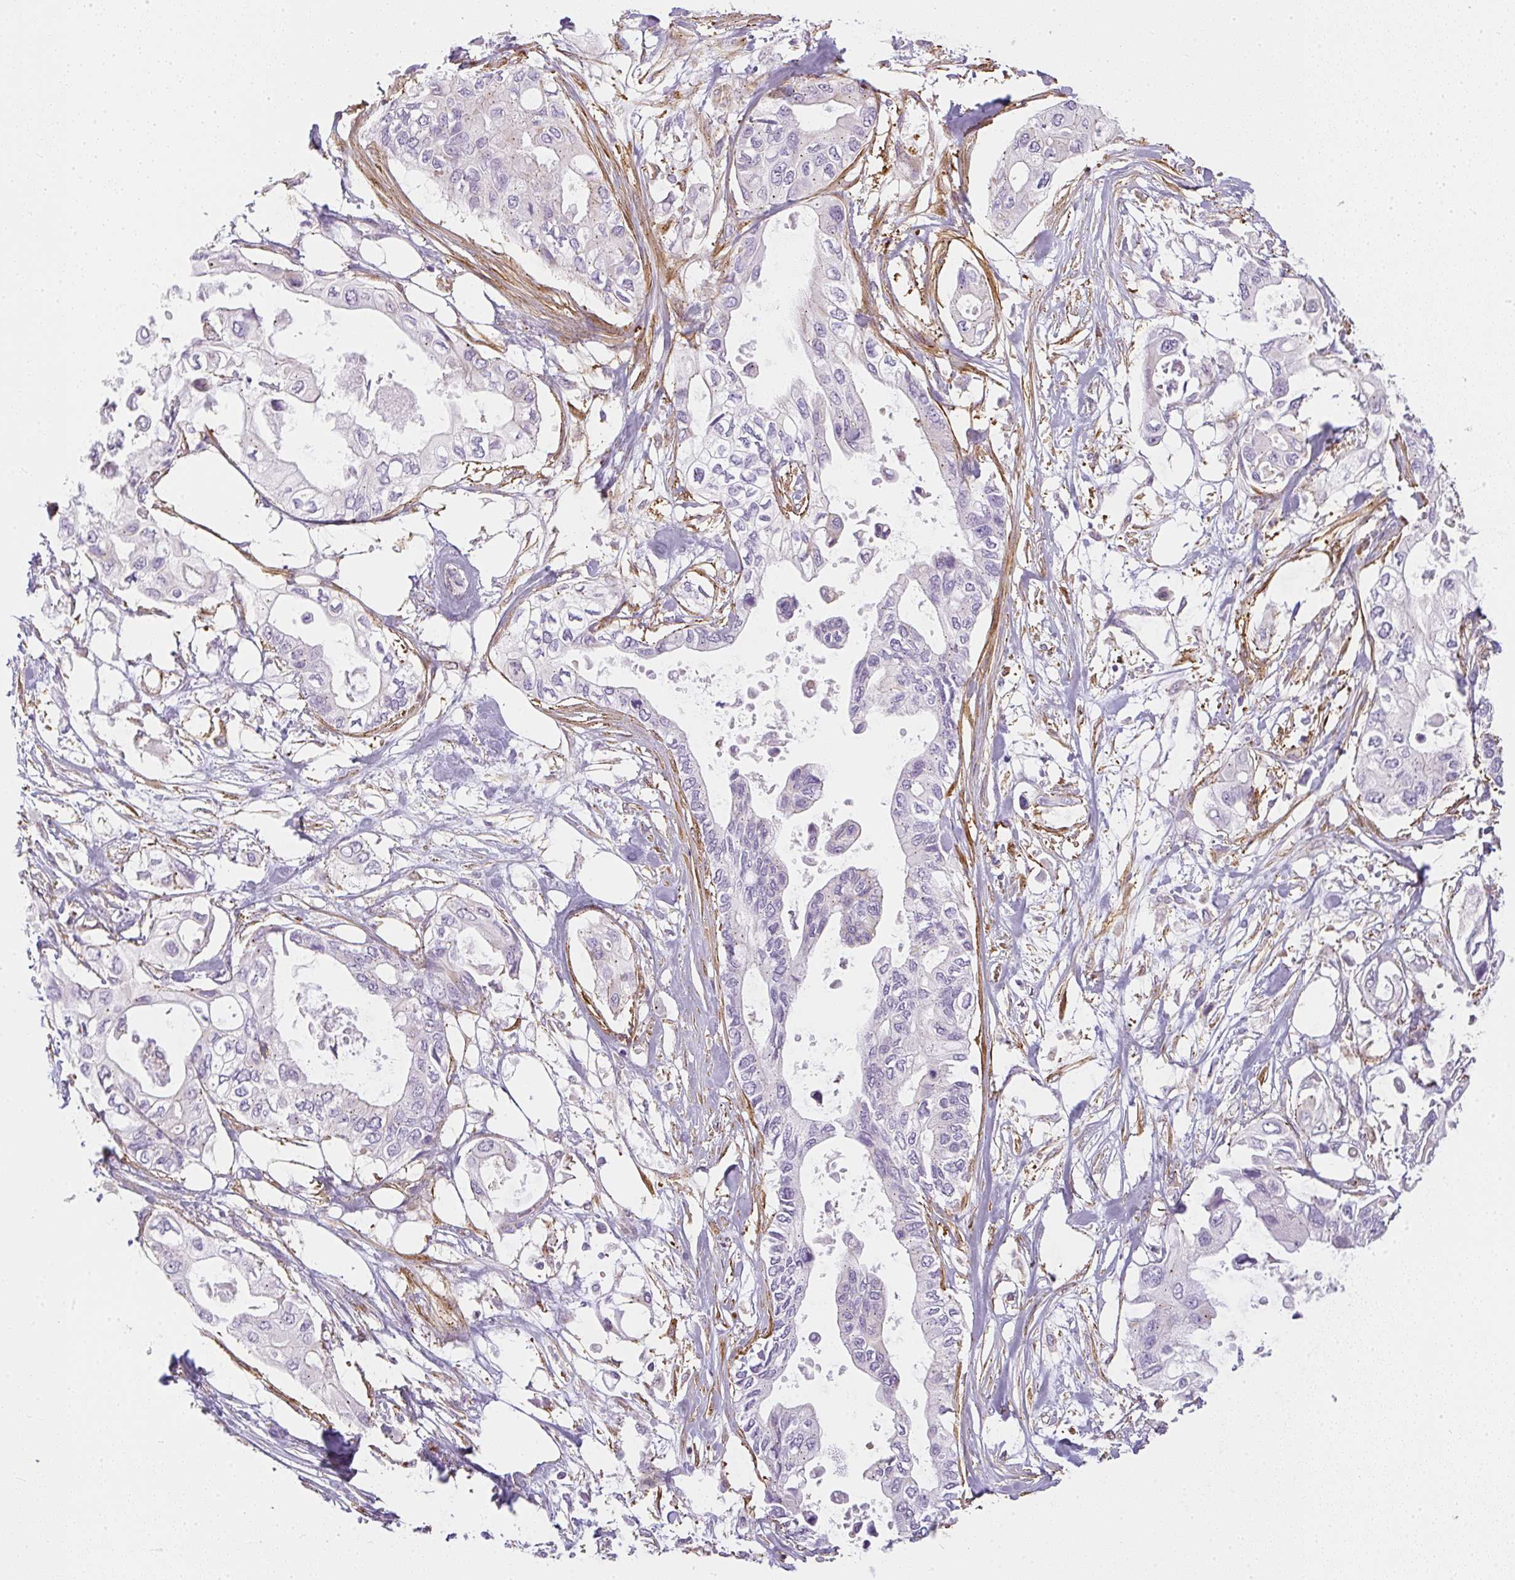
{"staining": {"intensity": "negative", "quantity": "none", "location": "none"}, "tissue": "pancreatic cancer", "cell_type": "Tumor cells", "image_type": "cancer", "snomed": [{"axis": "morphology", "description": "Adenocarcinoma, NOS"}, {"axis": "topography", "description": "Pancreas"}], "caption": "Pancreatic adenocarcinoma stained for a protein using immunohistochemistry (IHC) reveals no positivity tumor cells.", "gene": "SULF1", "patient": {"sex": "female", "age": 63}}